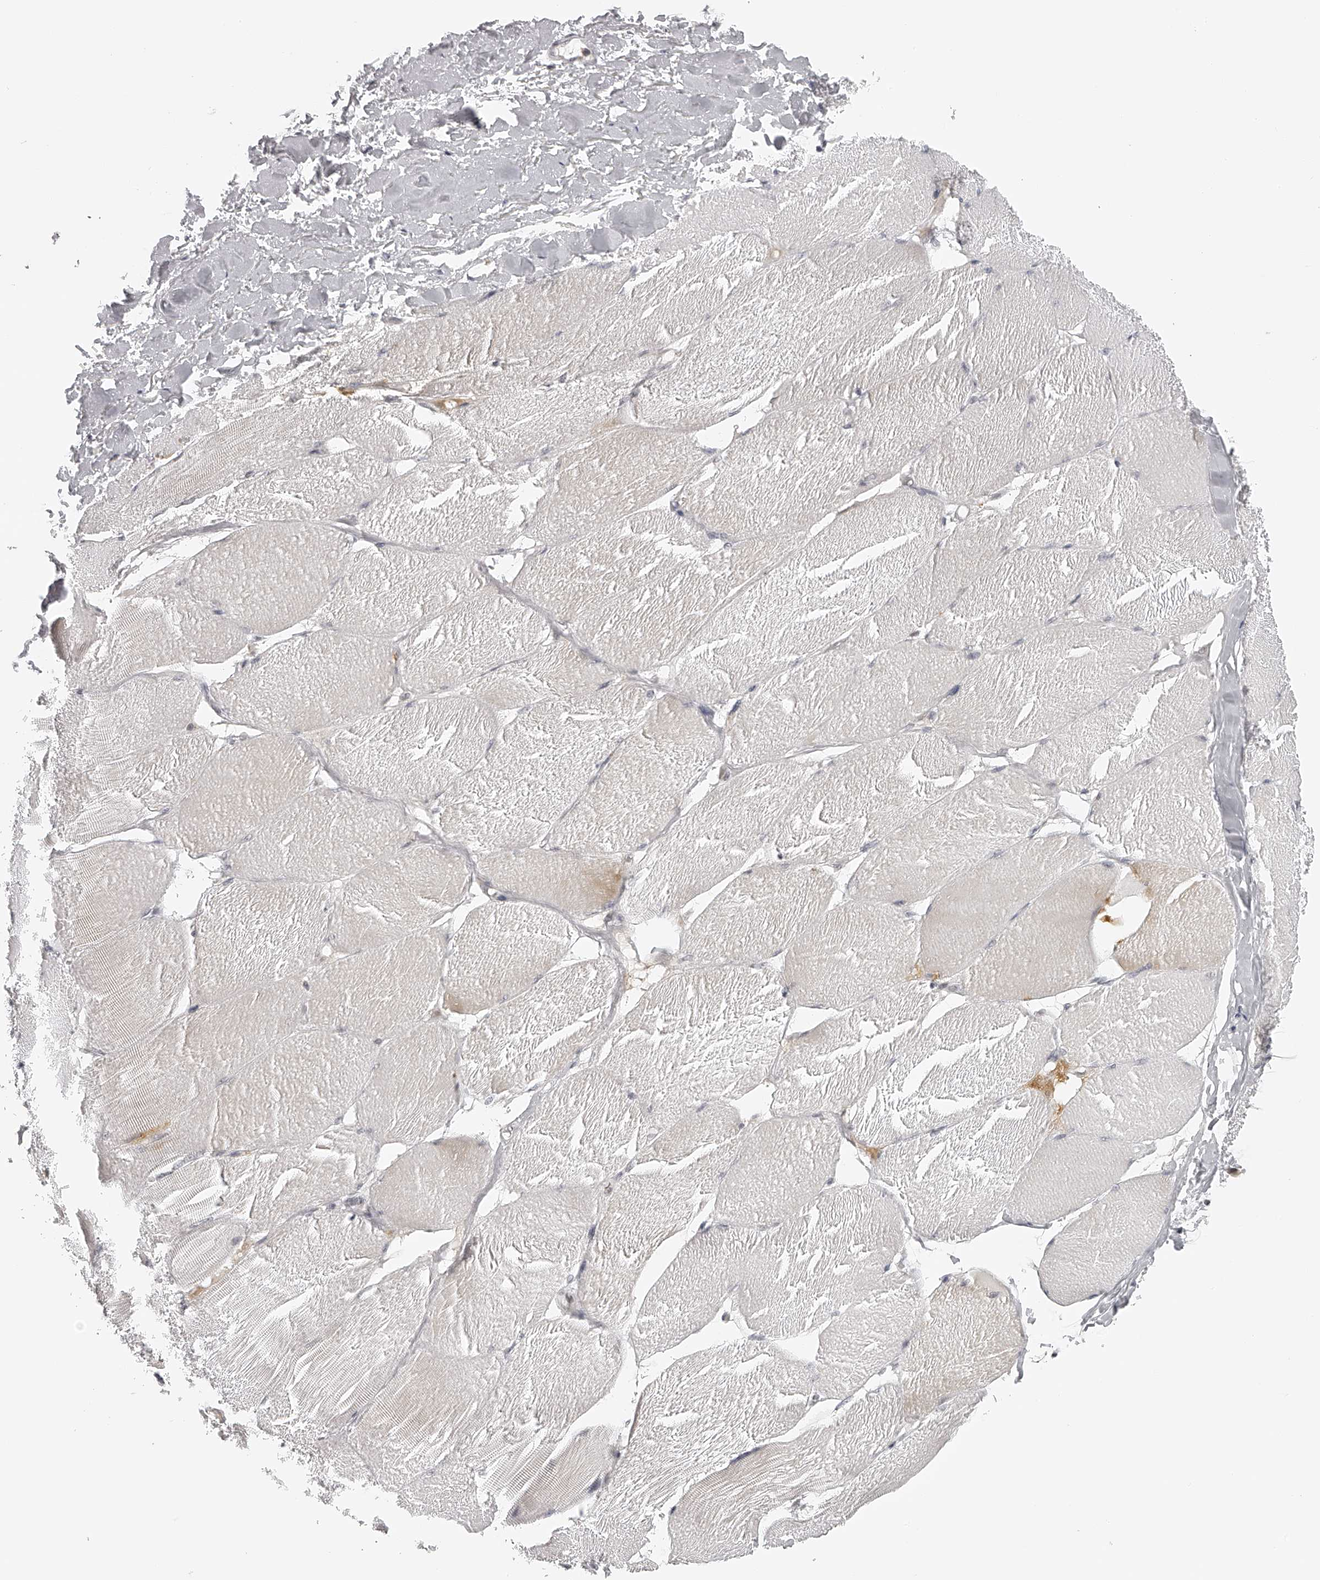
{"staining": {"intensity": "moderate", "quantity": "<25%", "location": "cytoplasmic/membranous"}, "tissue": "skeletal muscle", "cell_type": "Myocytes", "image_type": "normal", "snomed": [{"axis": "morphology", "description": "Normal tissue, NOS"}, {"axis": "topography", "description": "Skin"}, {"axis": "topography", "description": "Skeletal muscle"}], "caption": "Immunohistochemistry (IHC) photomicrograph of benign skeletal muscle stained for a protein (brown), which displays low levels of moderate cytoplasmic/membranous expression in about <25% of myocytes.", "gene": "RNF220", "patient": {"sex": "male", "age": 83}}